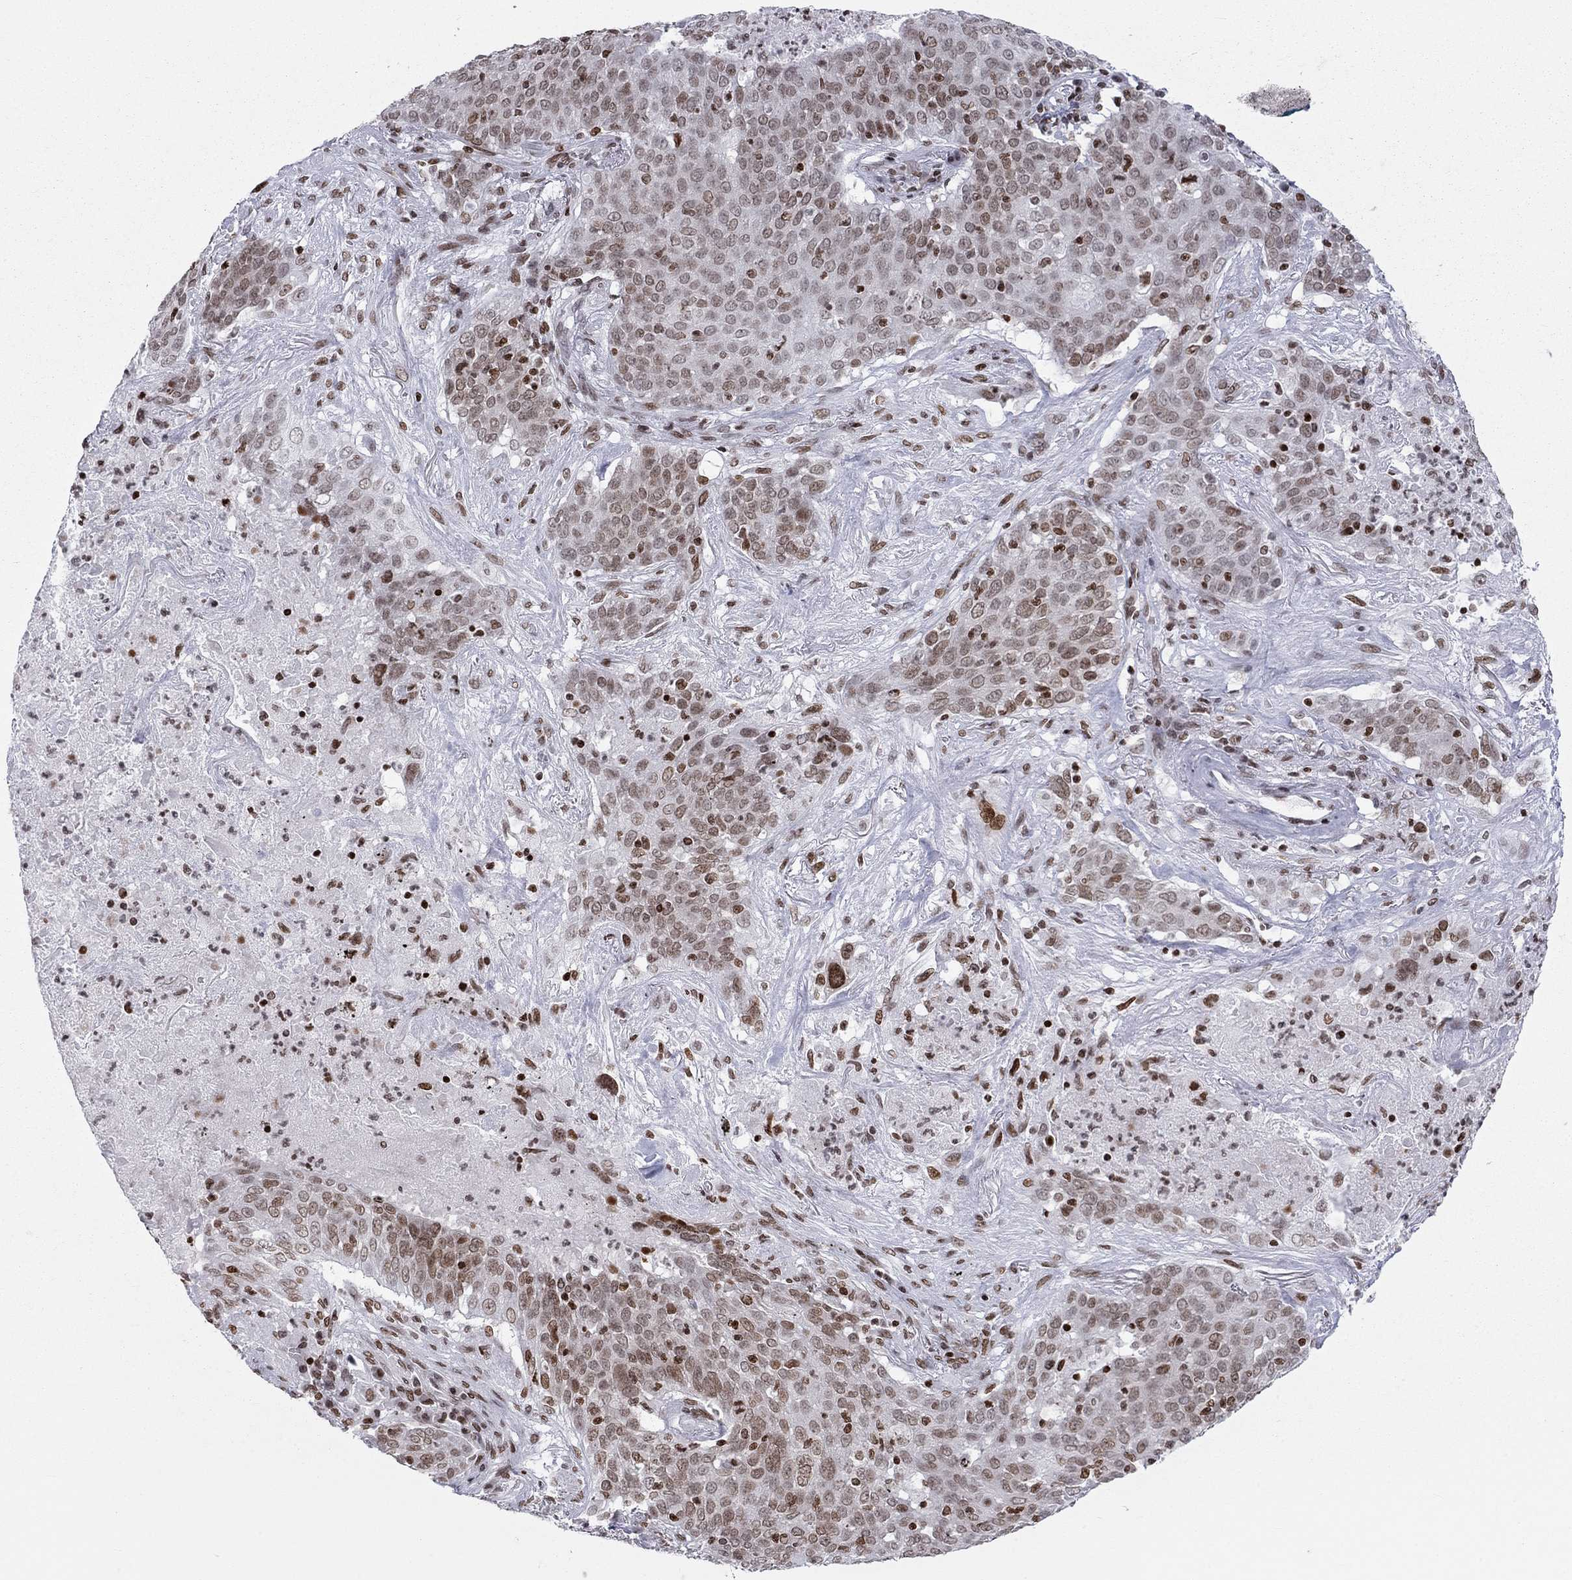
{"staining": {"intensity": "weak", "quantity": "25%-75%", "location": "nuclear"}, "tissue": "lung cancer", "cell_type": "Tumor cells", "image_type": "cancer", "snomed": [{"axis": "morphology", "description": "Squamous cell carcinoma, NOS"}, {"axis": "topography", "description": "Lung"}], "caption": "Protein staining of squamous cell carcinoma (lung) tissue shows weak nuclear staining in about 25%-75% of tumor cells.", "gene": "H2AX", "patient": {"sex": "male", "age": 82}}